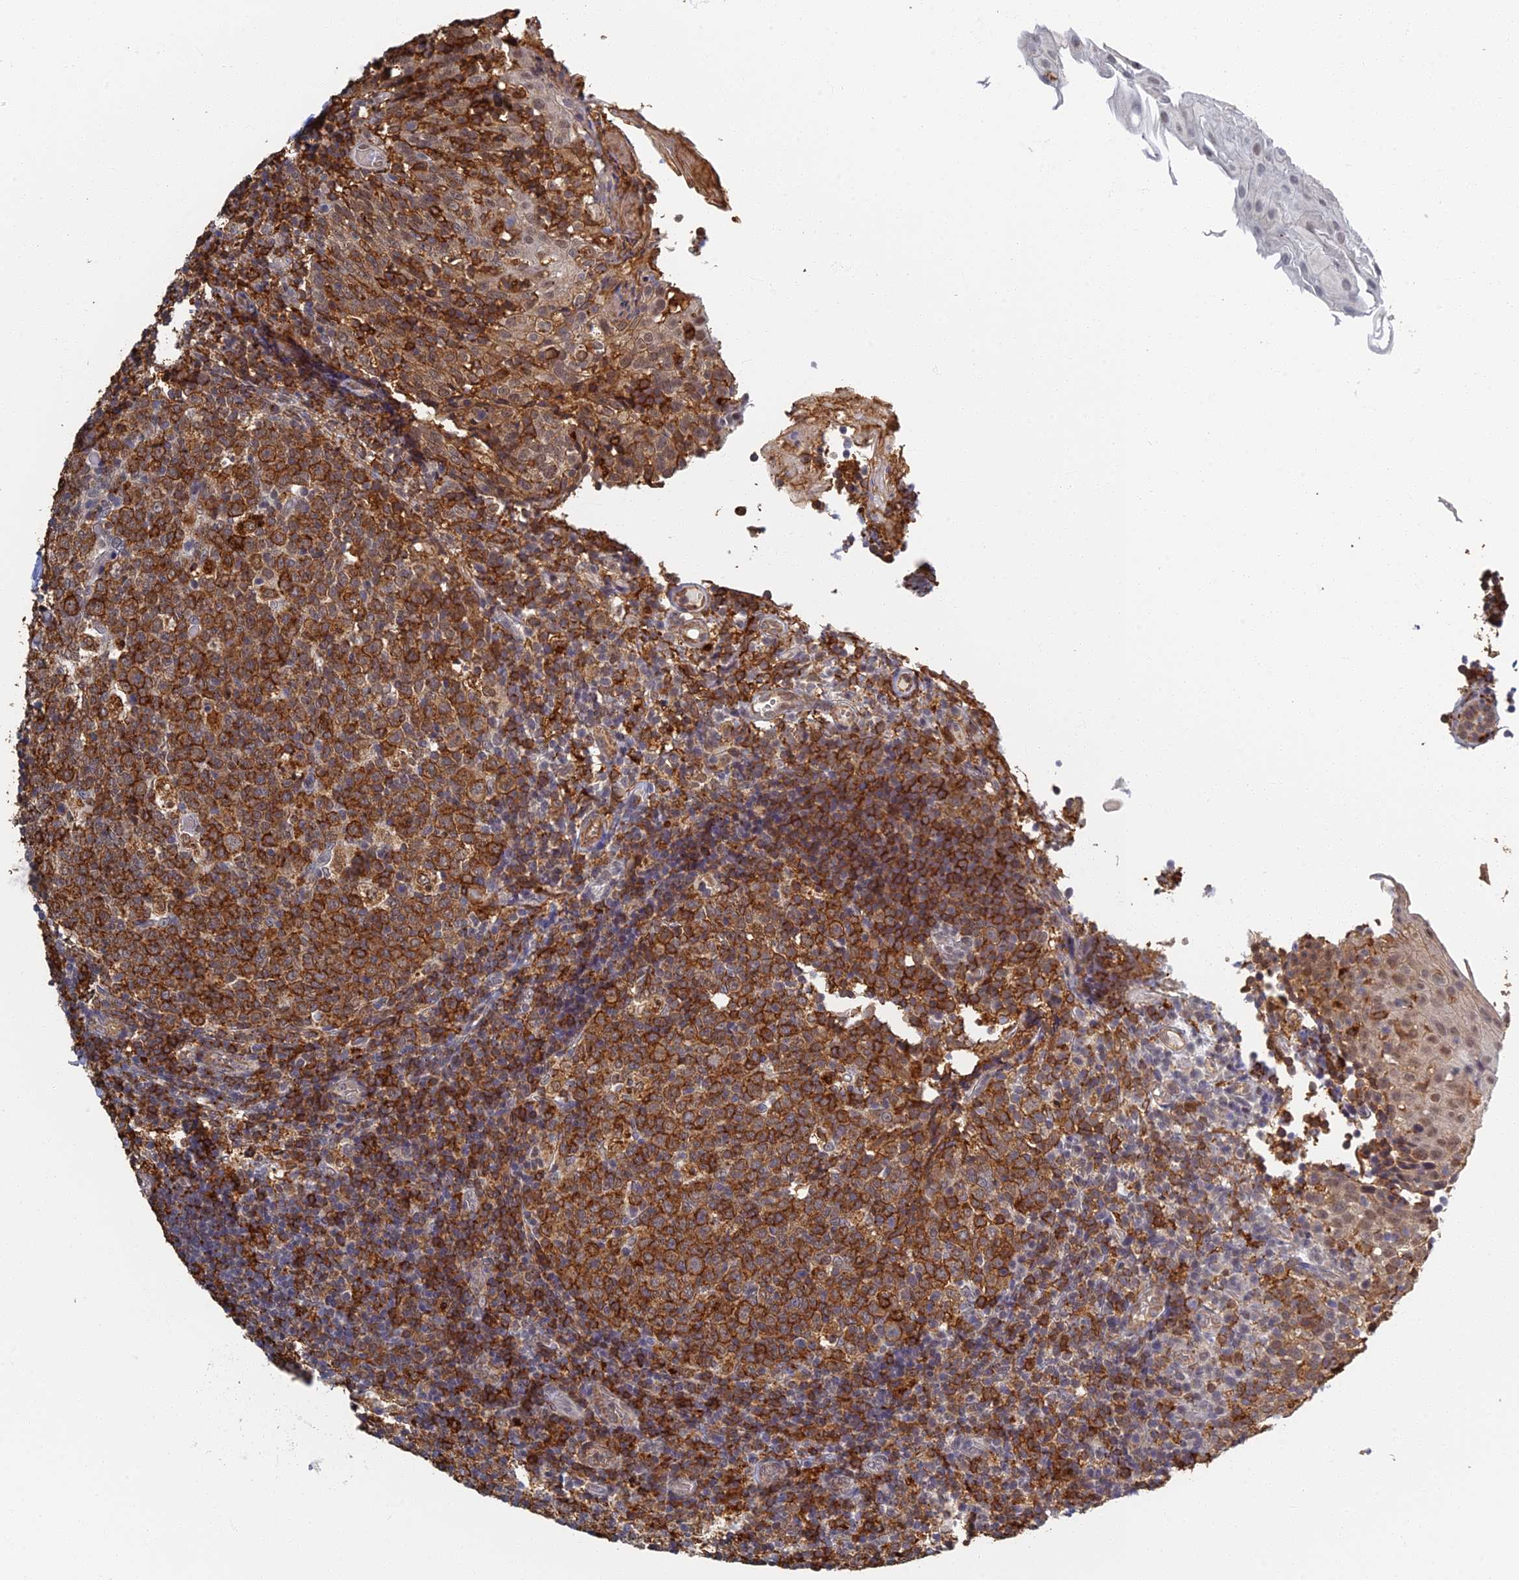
{"staining": {"intensity": "strong", "quantity": ">75%", "location": "cytoplasmic/membranous"}, "tissue": "tonsil", "cell_type": "Germinal center cells", "image_type": "normal", "snomed": [{"axis": "morphology", "description": "Normal tissue, NOS"}, {"axis": "topography", "description": "Tonsil"}], "caption": "The immunohistochemical stain labels strong cytoplasmic/membranous positivity in germinal center cells of unremarkable tonsil.", "gene": "GPATCH1", "patient": {"sex": "female", "age": 19}}